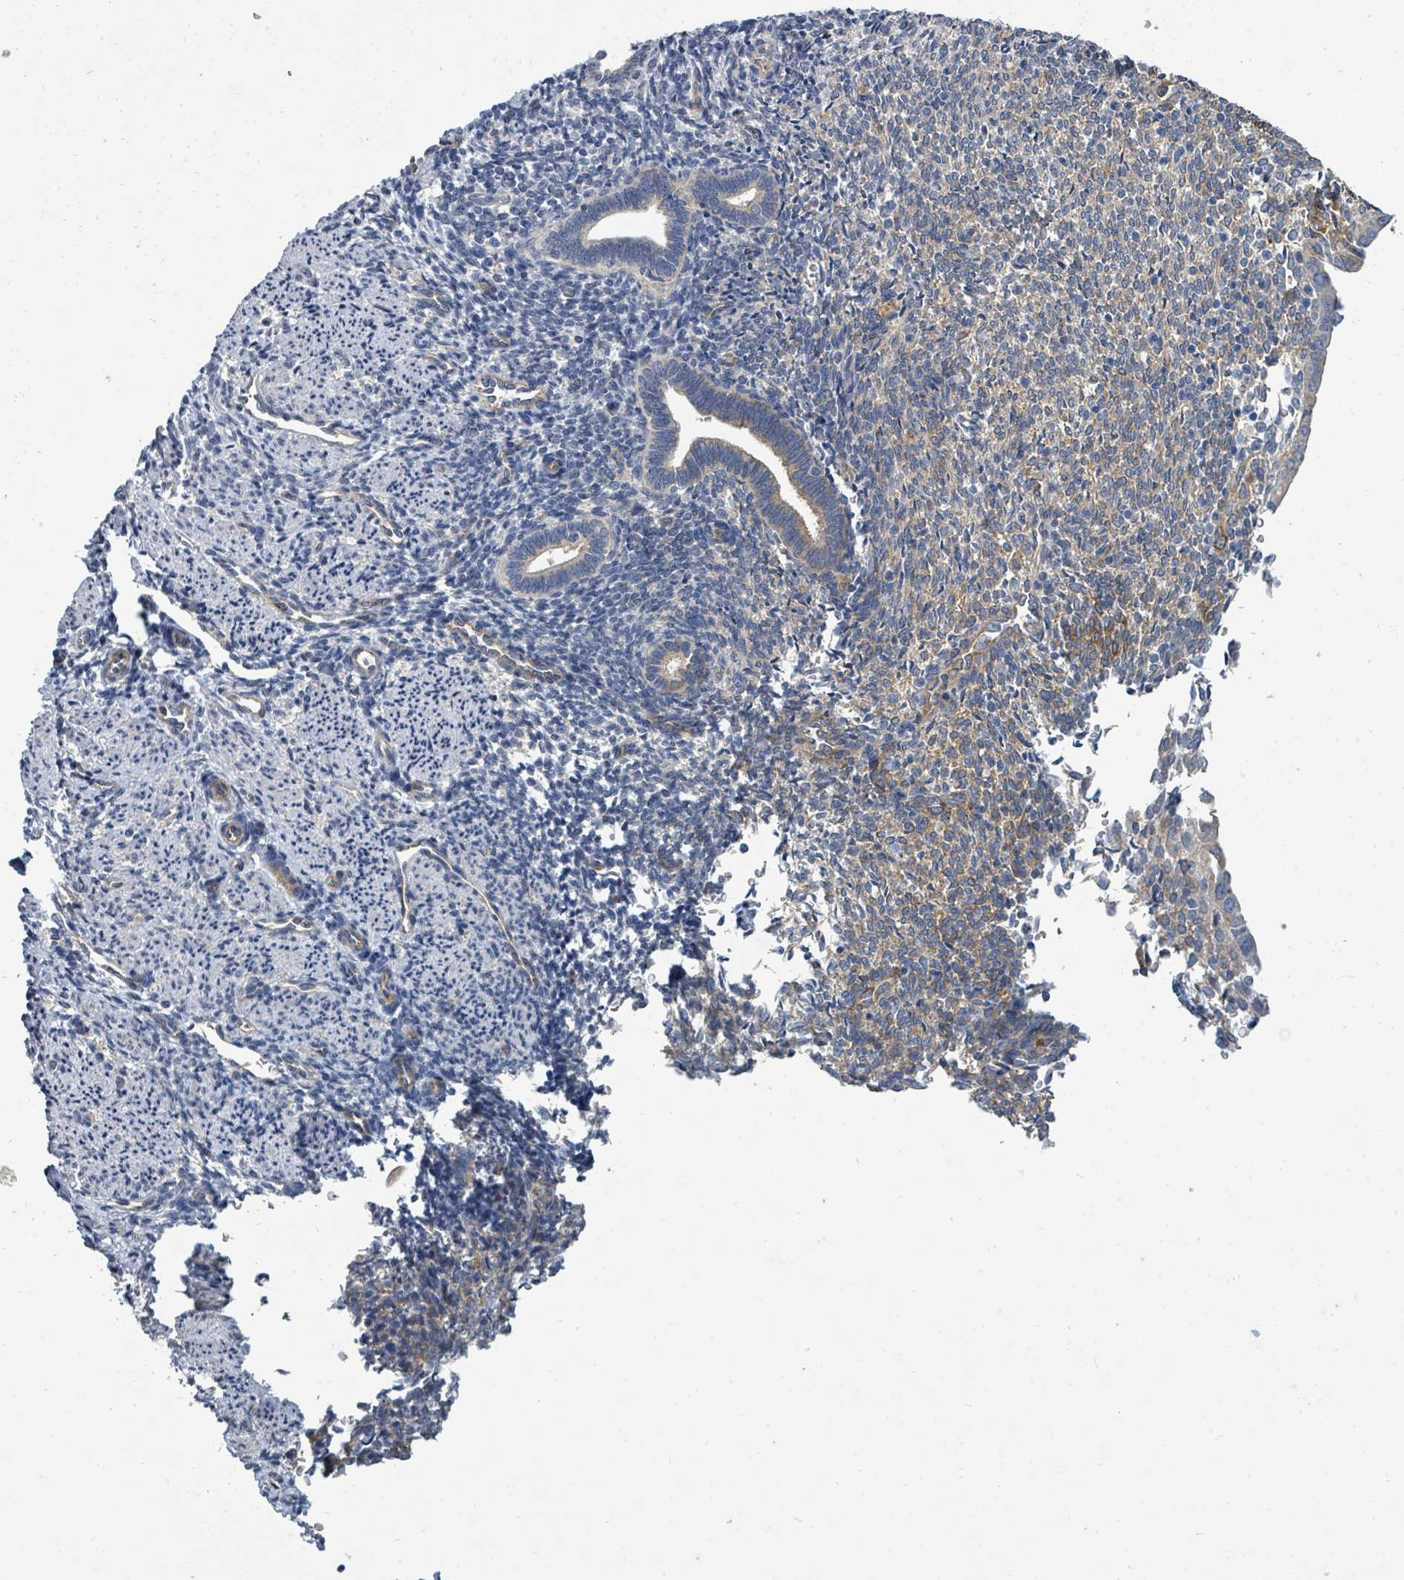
{"staining": {"intensity": "weak", "quantity": "<25%", "location": "cytoplasmic/membranous"}, "tissue": "endometrium", "cell_type": "Cells in endometrial stroma", "image_type": "normal", "snomed": [{"axis": "morphology", "description": "Normal tissue, NOS"}, {"axis": "topography", "description": "Endometrium"}], "caption": "DAB immunohistochemical staining of normal endometrium exhibits no significant positivity in cells in endometrial stroma. (Brightfield microscopy of DAB (3,3'-diaminobenzidine) immunohistochemistry at high magnification).", "gene": "IFIT1", "patient": {"sex": "female", "age": 32}}